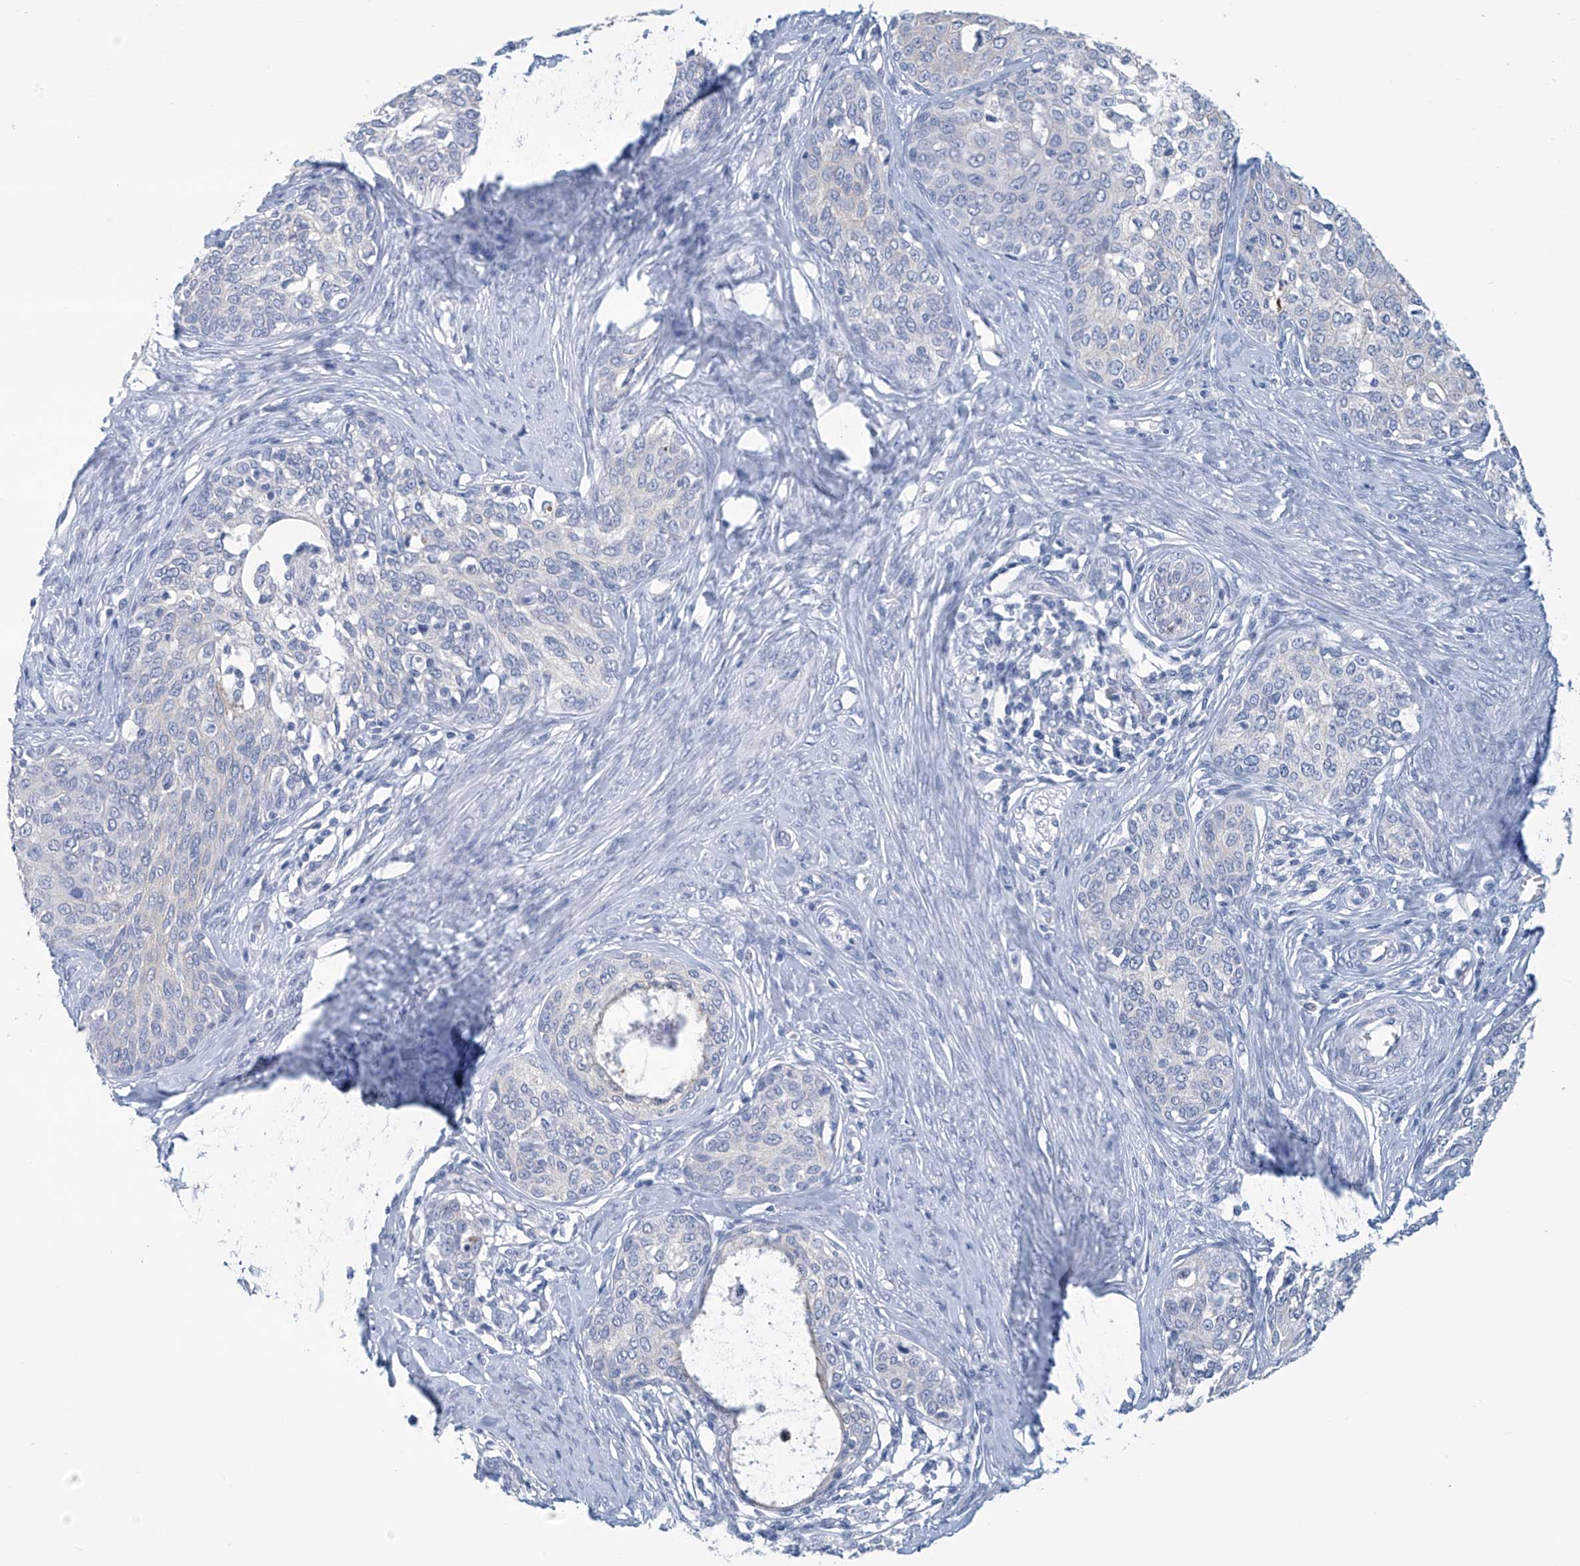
{"staining": {"intensity": "negative", "quantity": "none", "location": "none"}, "tissue": "cervical cancer", "cell_type": "Tumor cells", "image_type": "cancer", "snomed": [{"axis": "morphology", "description": "Squamous cell carcinoma, NOS"}, {"axis": "morphology", "description": "Adenocarcinoma, NOS"}, {"axis": "topography", "description": "Cervix"}], "caption": "IHC of human cervical cancer displays no expression in tumor cells.", "gene": "DSP", "patient": {"sex": "female", "age": 52}}